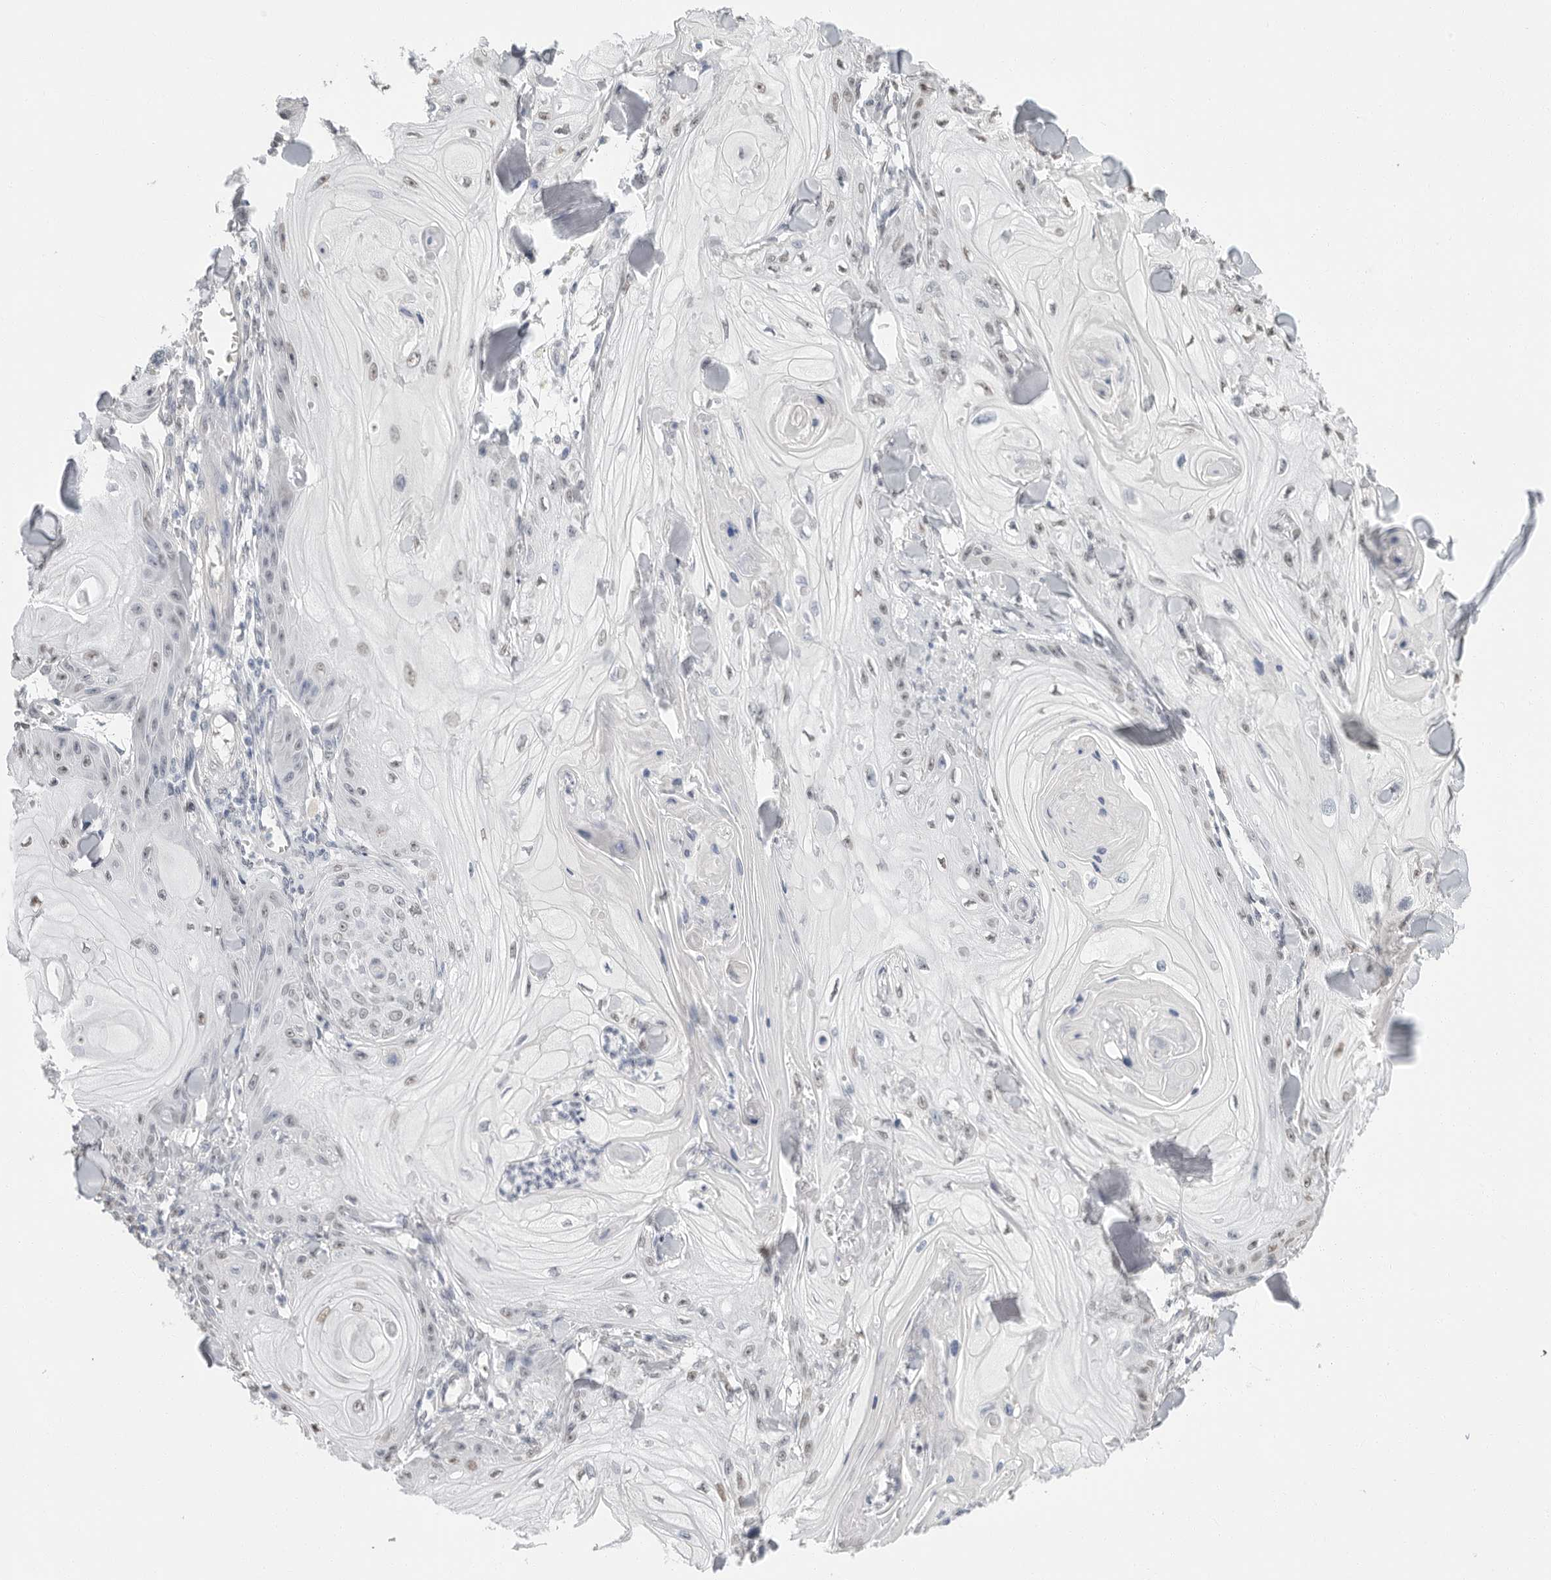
{"staining": {"intensity": "weak", "quantity": "25%-75%", "location": "nuclear"}, "tissue": "skin cancer", "cell_type": "Tumor cells", "image_type": "cancer", "snomed": [{"axis": "morphology", "description": "Squamous cell carcinoma, NOS"}, {"axis": "topography", "description": "Skin"}], "caption": "High-magnification brightfield microscopy of squamous cell carcinoma (skin) stained with DAB (brown) and counterstained with hematoxylin (blue). tumor cells exhibit weak nuclear staining is appreciated in about25%-75% of cells.", "gene": "ARHGEF10", "patient": {"sex": "male", "age": 74}}